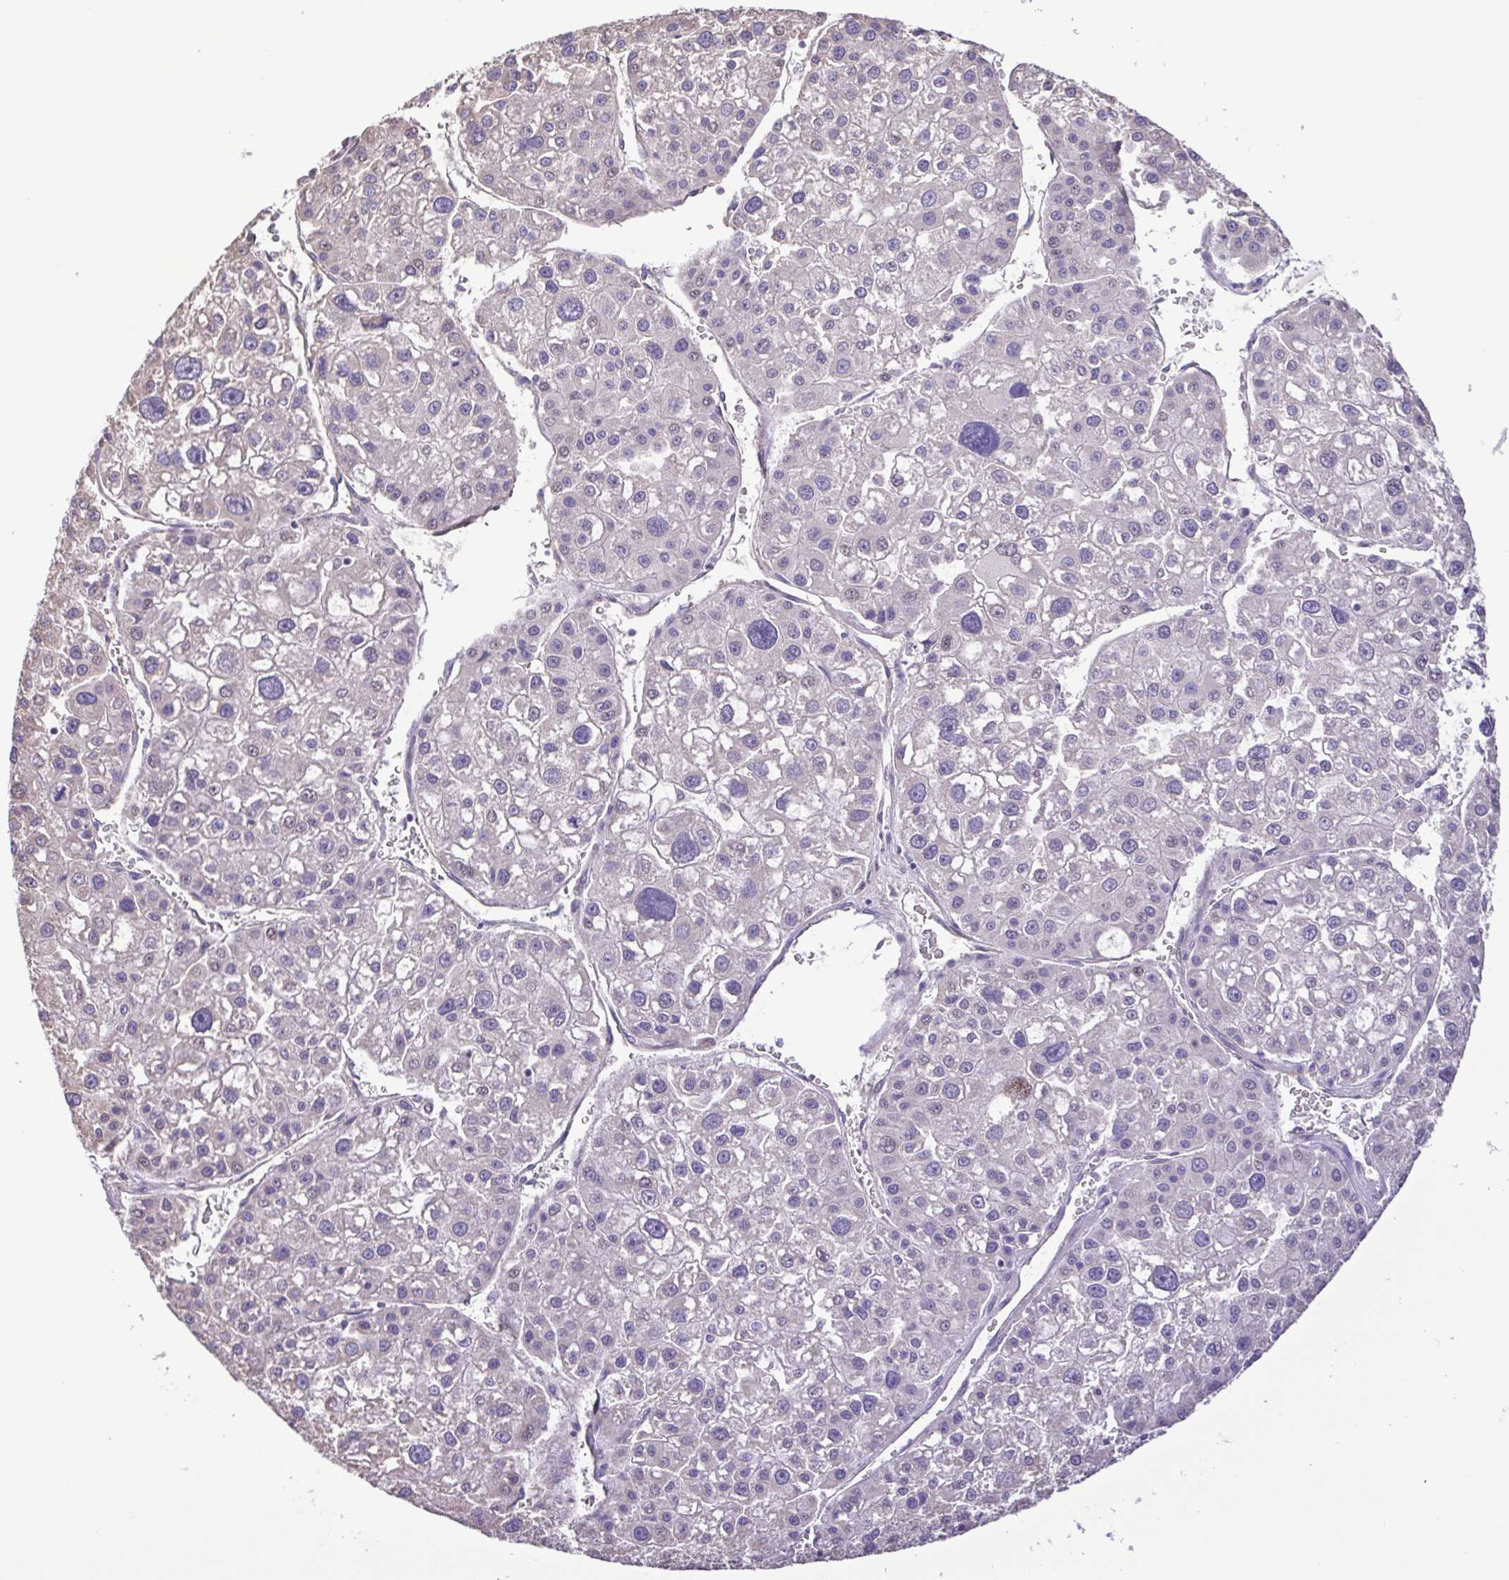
{"staining": {"intensity": "negative", "quantity": "none", "location": "none"}, "tissue": "liver cancer", "cell_type": "Tumor cells", "image_type": "cancer", "snomed": [{"axis": "morphology", "description": "Carcinoma, Hepatocellular, NOS"}, {"axis": "topography", "description": "Liver"}], "caption": "DAB immunohistochemical staining of liver cancer demonstrates no significant staining in tumor cells. (DAB immunohistochemistry visualized using brightfield microscopy, high magnification).", "gene": "FLT1", "patient": {"sex": "male", "age": 73}}